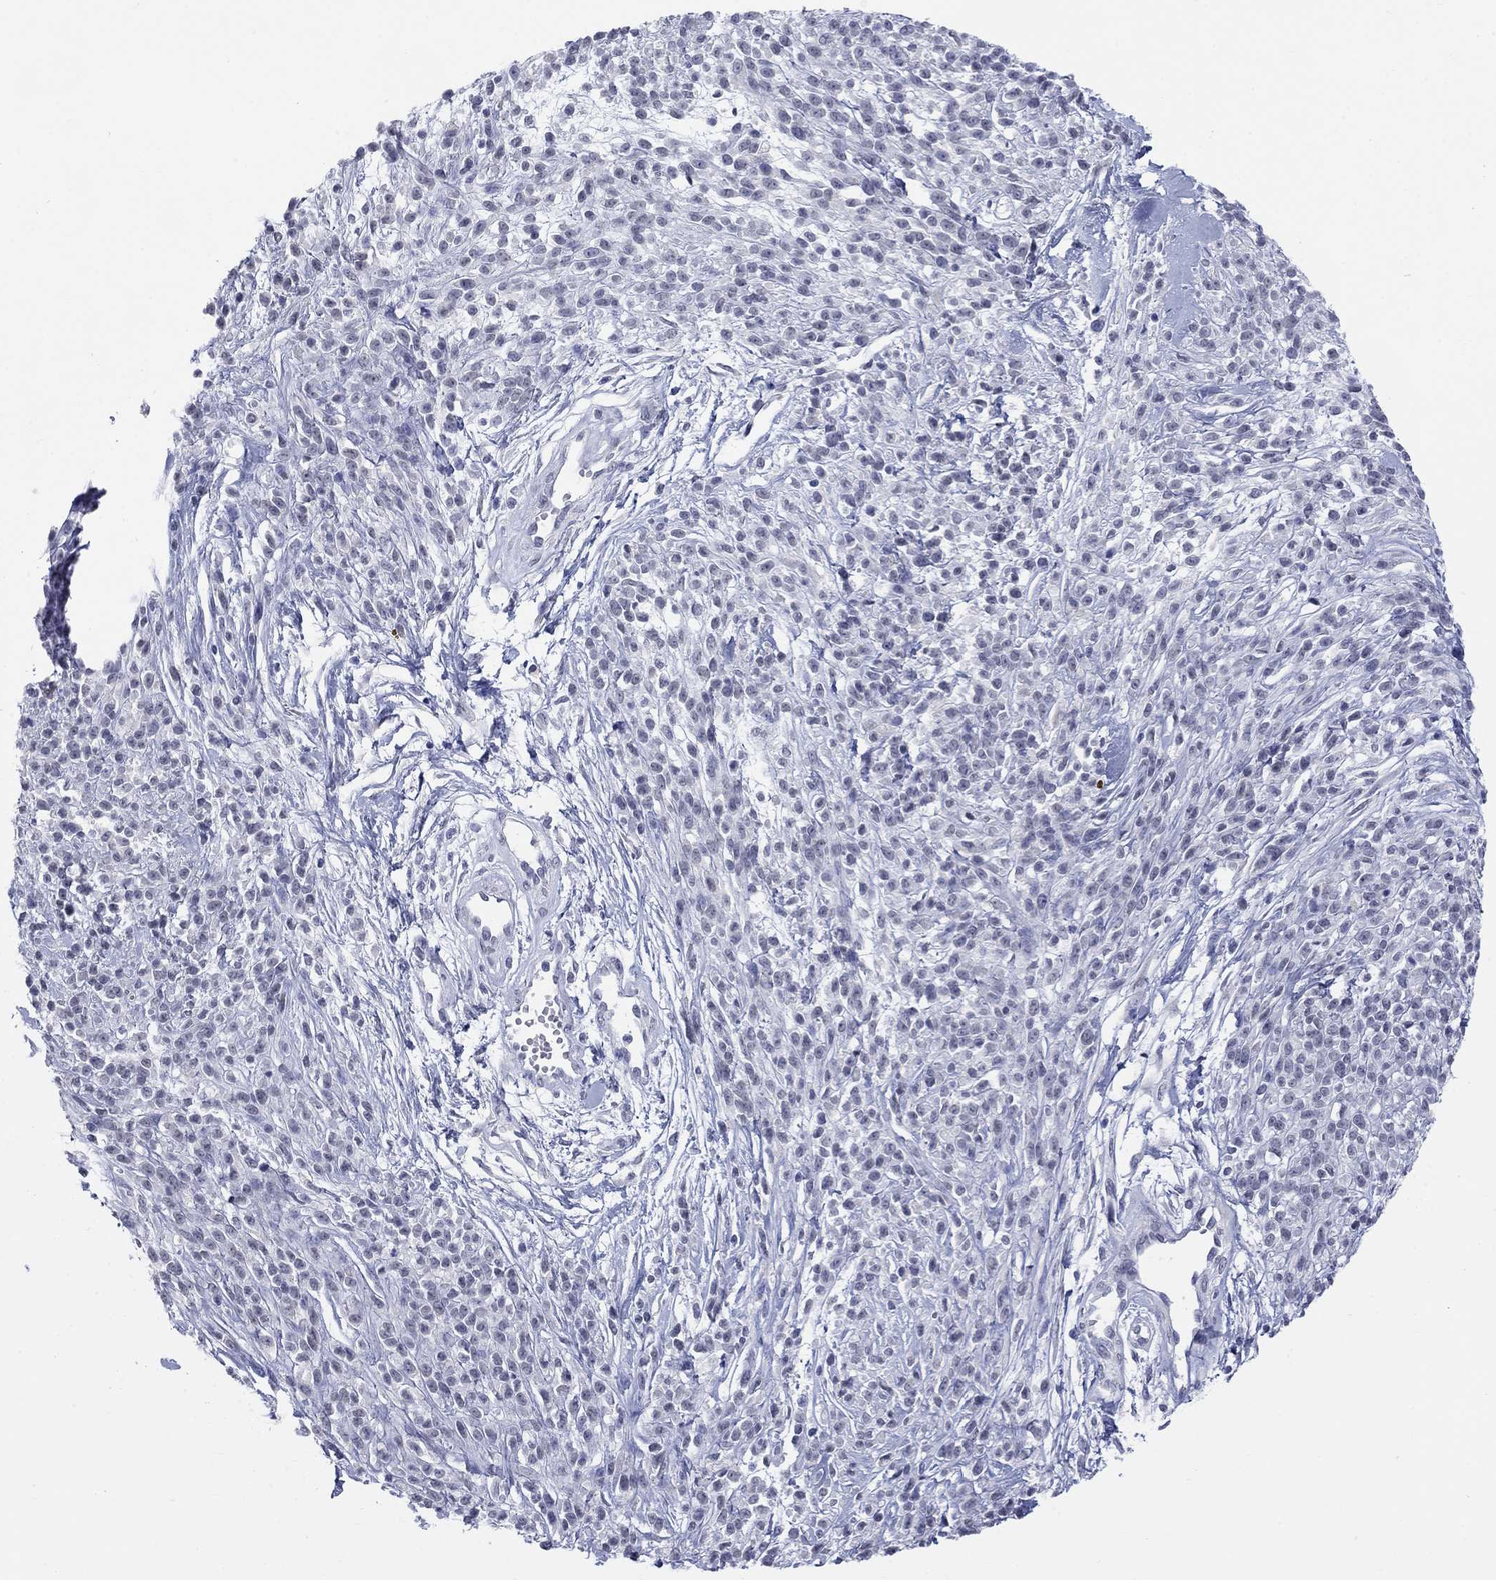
{"staining": {"intensity": "negative", "quantity": "none", "location": "none"}, "tissue": "melanoma", "cell_type": "Tumor cells", "image_type": "cancer", "snomed": [{"axis": "morphology", "description": "Malignant melanoma, NOS"}, {"axis": "topography", "description": "Skin"}, {"axis": "topography", "description": "Skin of trunk"}], "caption": "DAB immunohistochemical staining of malignant melanoma displays no significant staining in tumor cells.", "gene": "ECEL1", "patient": {"sex": "male", "age": 74}}